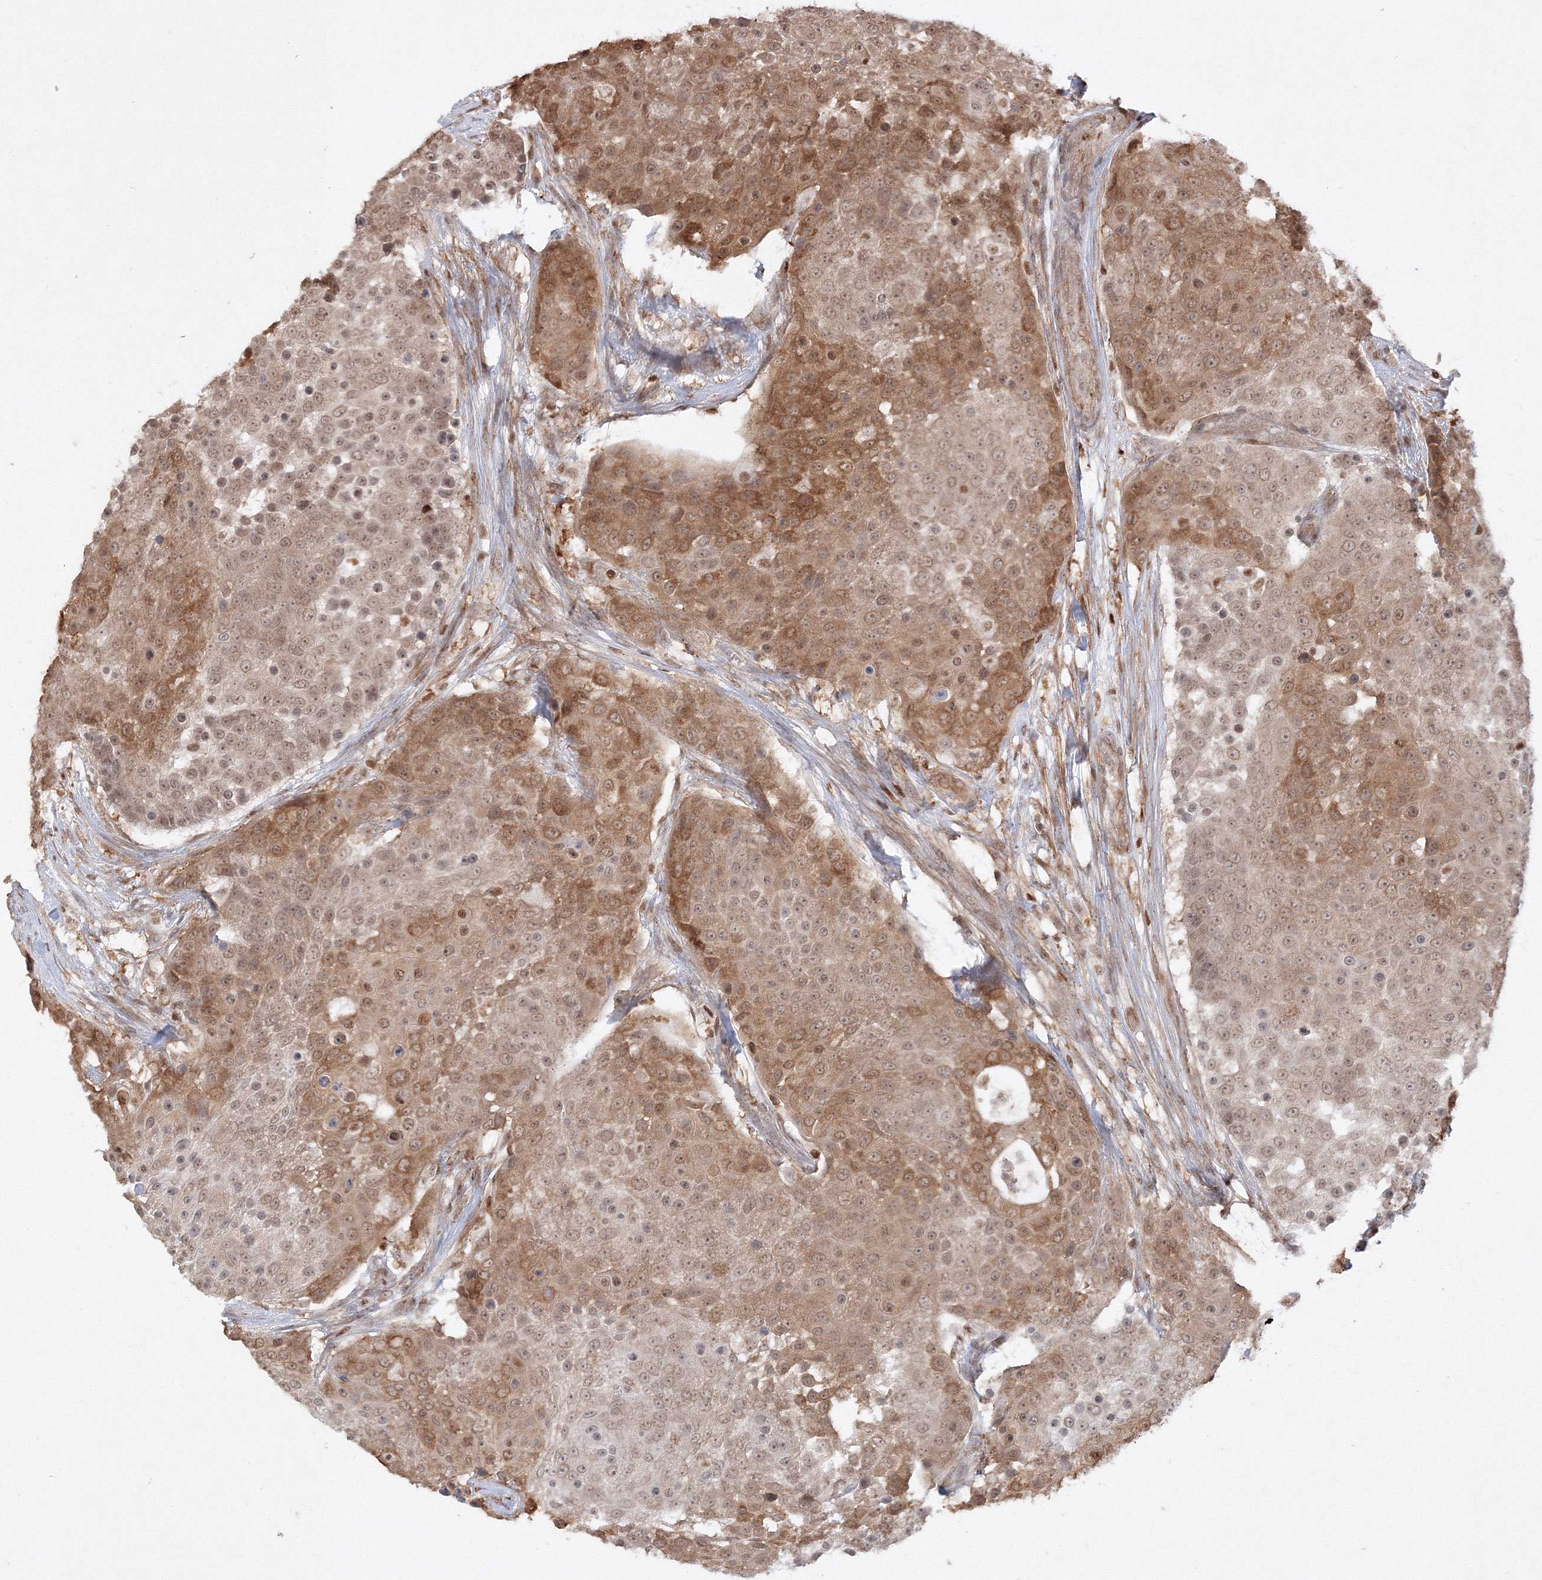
{"staining": {"intensity": "moderate", "quantity": ">75%", "location": "cytoplasmic/membranous,nuclear"}, "tissue": "urothelial cancer", "cell_type": "Tumor cells", "image_type": "cancer", "snomed": [{"axis": "morphology", "description": "Urothelial carcinoma, High grade"}, {"axis": "topography", "description": "Urinary bladder"}], "caption": "Immunohistochemical staining of urothelial carcinoma (high-grade) reveals moderate cytoplasmic/membranous and nuclear protein staining in about >75% of tumor cells.", "gene": "TMEM50B", "patient": {"sex": "female", "age": 63}}